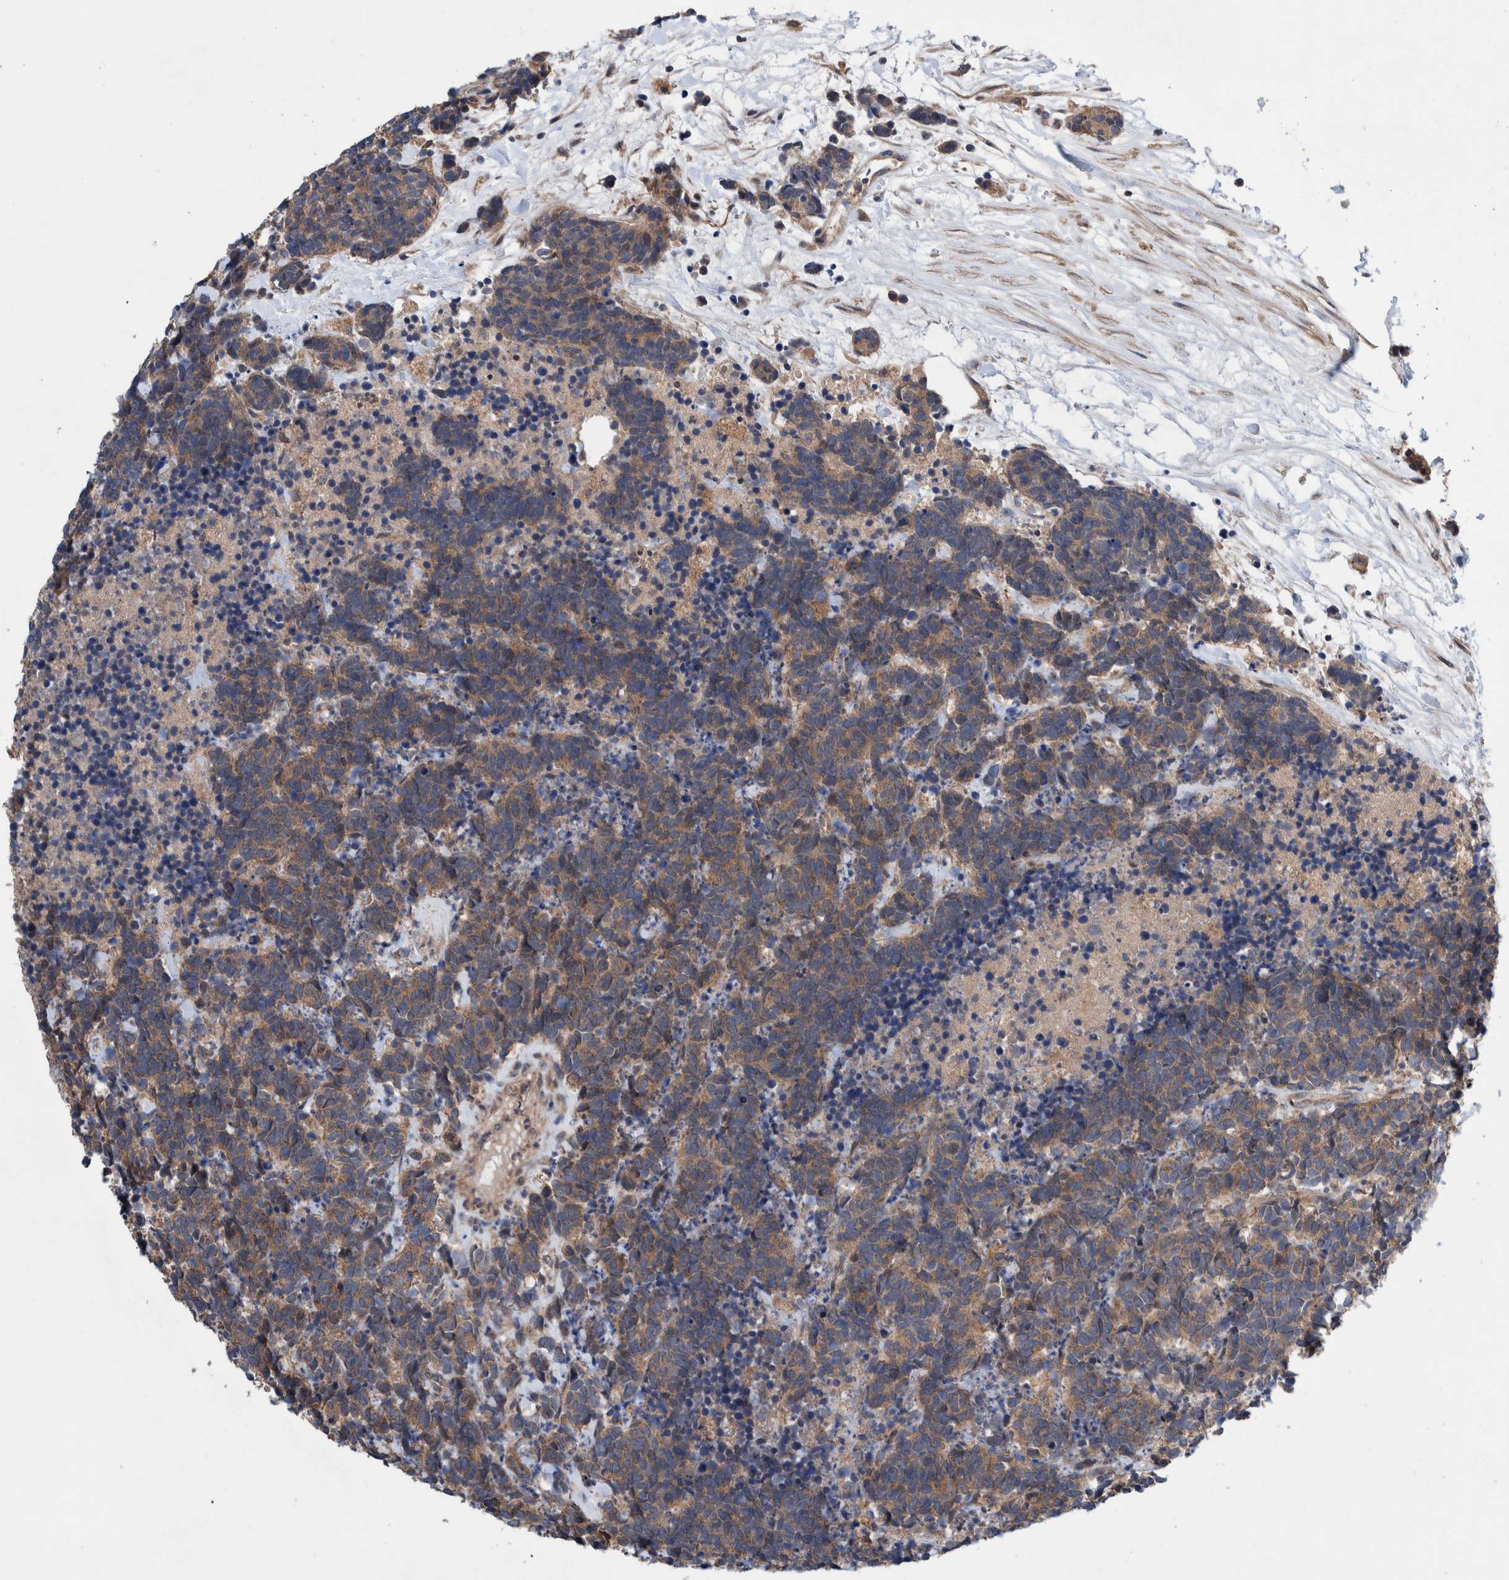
{"staining": {"intensity": "weak", "quantity": ">75%", "location": "cytoplasmic/membranous"}, "tissue": "carcinoid", "cell_type": "Tumor cells", "image_type": "cancer", "snomed": [{"axis": "morphology", "description": "Carcinoma, NOS"}, {"axis": "morphology", "description": "Carcinoid, malignant, NOS"}, {"axis": "topography", "description": "Urinary bladder"}], "caption": "Carcinoid tissue exhibits weak cytoplasmic/membranous positivity in approximately >75% of tumor cells", "gene": "PIK3R6", "patient": {"sex": "male", "age": 57}}